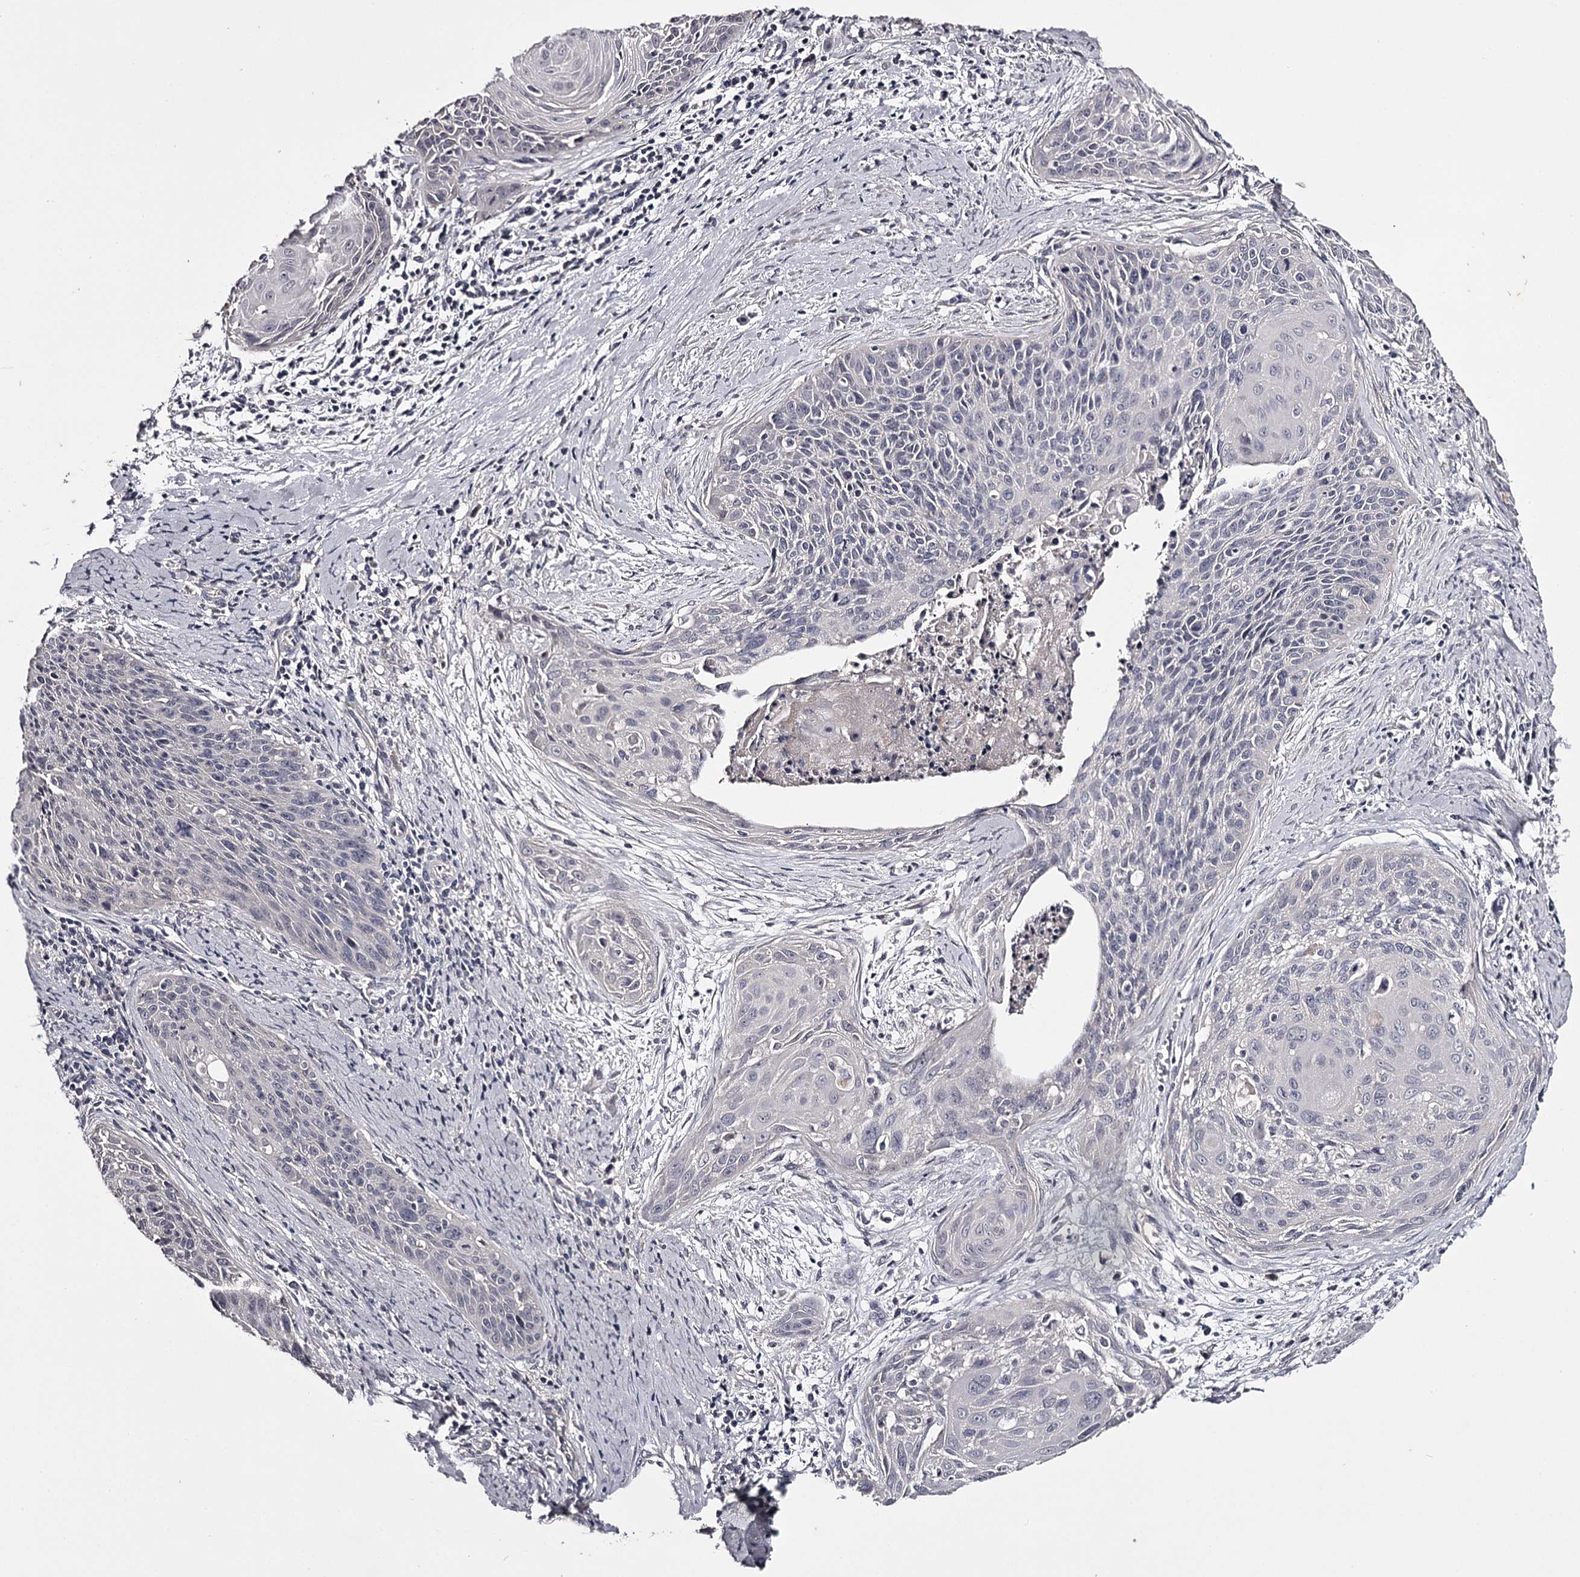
{"staining": {"intensity": "negative", "quantity": "none", "location": "none"}, "tissue": "cervical cancer", "cell_type": "Tumor cells", "image_type": "cancer", "snomed": [{"axis": "morphology", "description": "Squamous cell carcinoma, NOS"}, {"axis": "topography", "description": "Cervix"}], "caption": "Micrograph shows no significant protein staining in tumor cells of cervical squamous cell carcinoma.", "gene": "PRM2", "patient": {"sex": "female", "age": 55}}